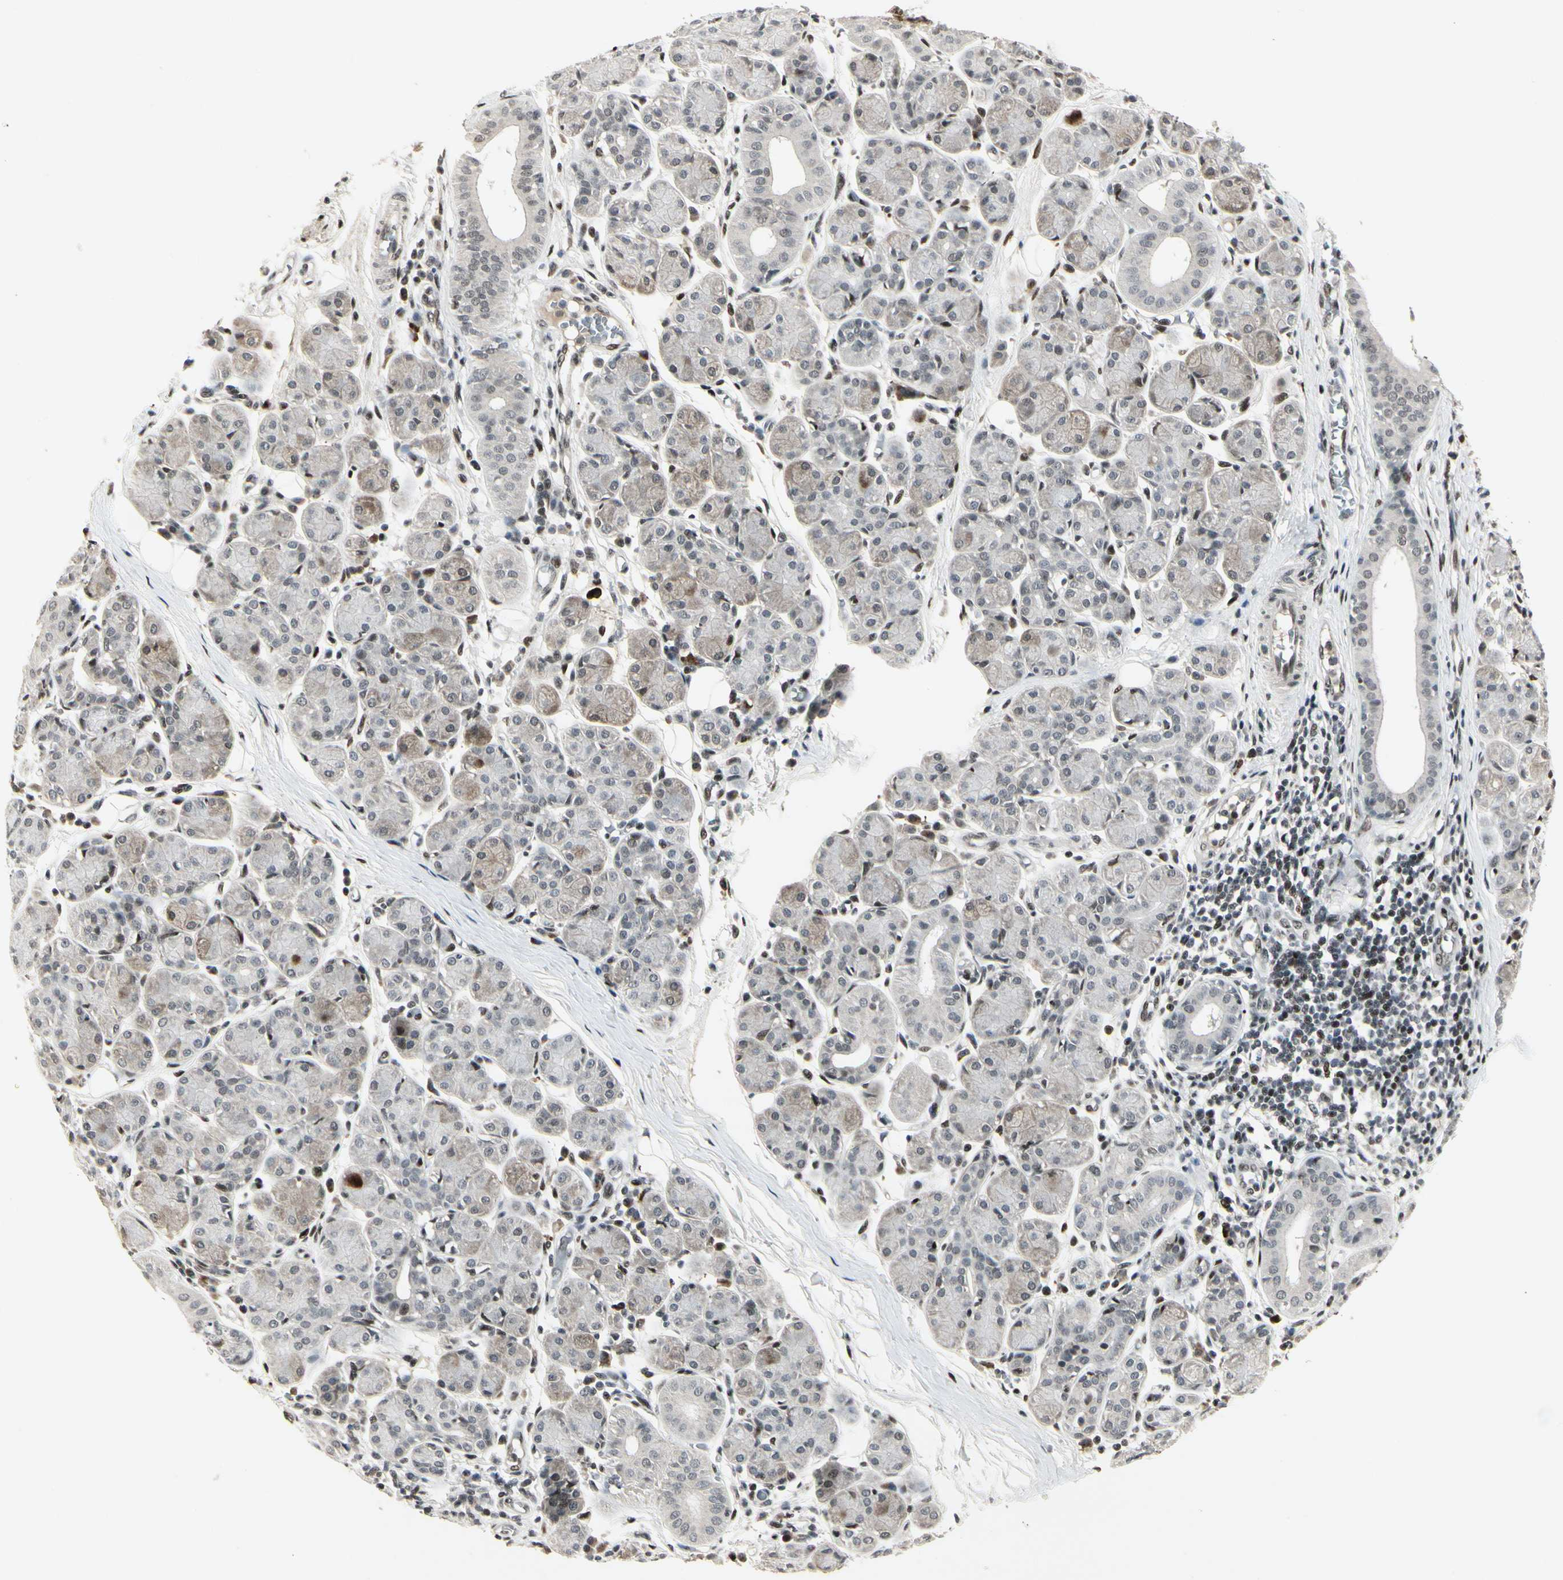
{"staining": {"intensity": "strong", "quantity": "25%-75%", "location": "cytoplasmic/membranous"}, "tissue": "salivary gland", "cell_type": "Glandular cells", "image_type": "normal", "snomed": [{"axis": "morphology", "description": "Normal tissue, NOS"}, {"axis": "morphology", "description": "Inflammation, NOS"}, {"axis": "topography", "description": "Lymph node"}, {"axis": "topography", "description": "Salivary gland"}], "caption": "Human salivary gland stained for a protein (brown) shows strong cytoplasmic/membranous positive staining in approximately 25%-75% of glandular cells.", "gene": "FOXJ2", "patient": {"sex": "male", "age": 3}}